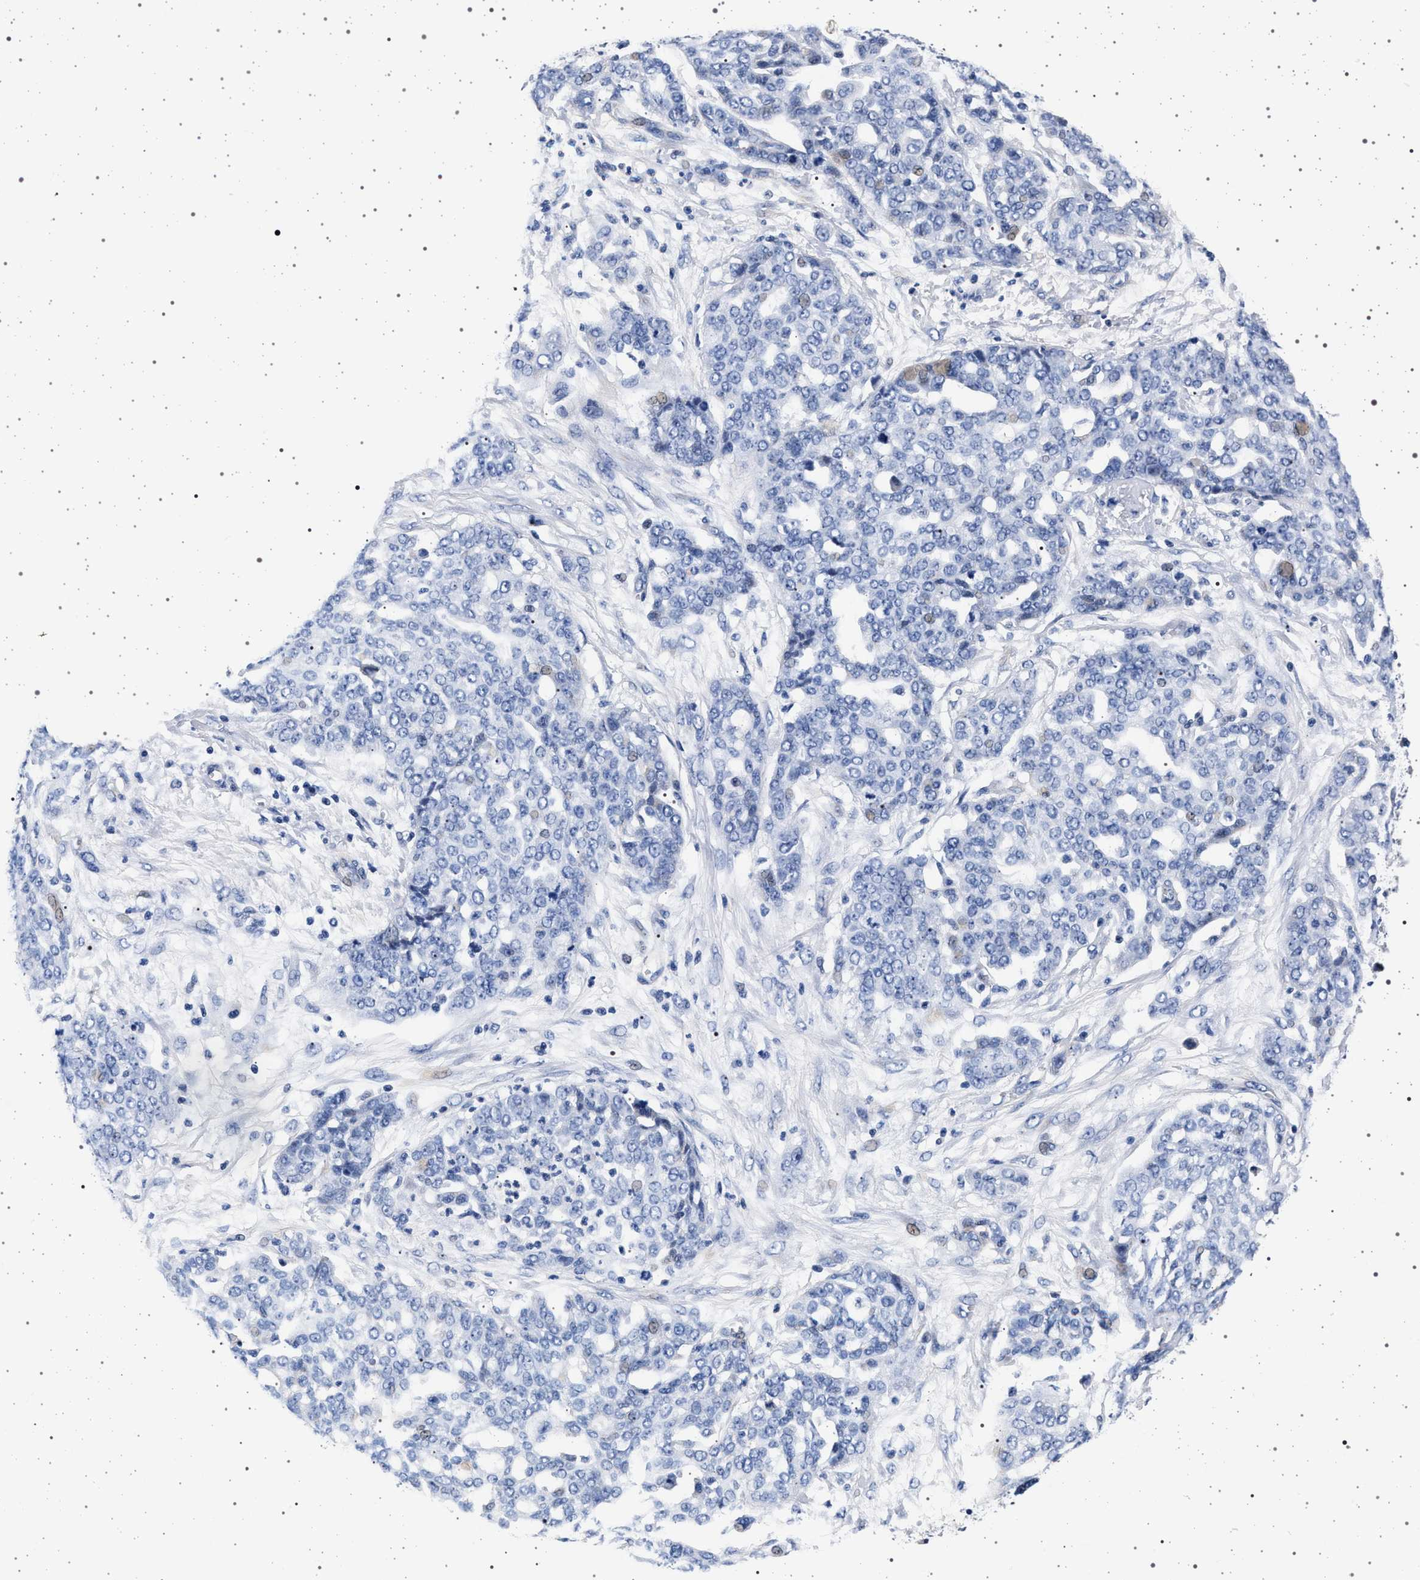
{"staining": {"intensity": "negative", "quantity": "none", "location": "none"}, "tissue": "ovarian cancer", "cell_type": "Tumor cells", "image_type": "cancer", "snomed": [{"axis": "morphology", "description": "Cystadenocarcinoma, serous, NOS"}, {"axis": "topography", "description": "Soft tissue"}, {"axis": "topography", "description": "Ovary"}], "caption": "IHC histopathology image of serous cystadenocarcinoma (ovarian) stained for a protein (brown), which exhibits no positivity in tumor cells.", "gene": "SLC9A1", "patient": {"sex": "female", "age": 57}}